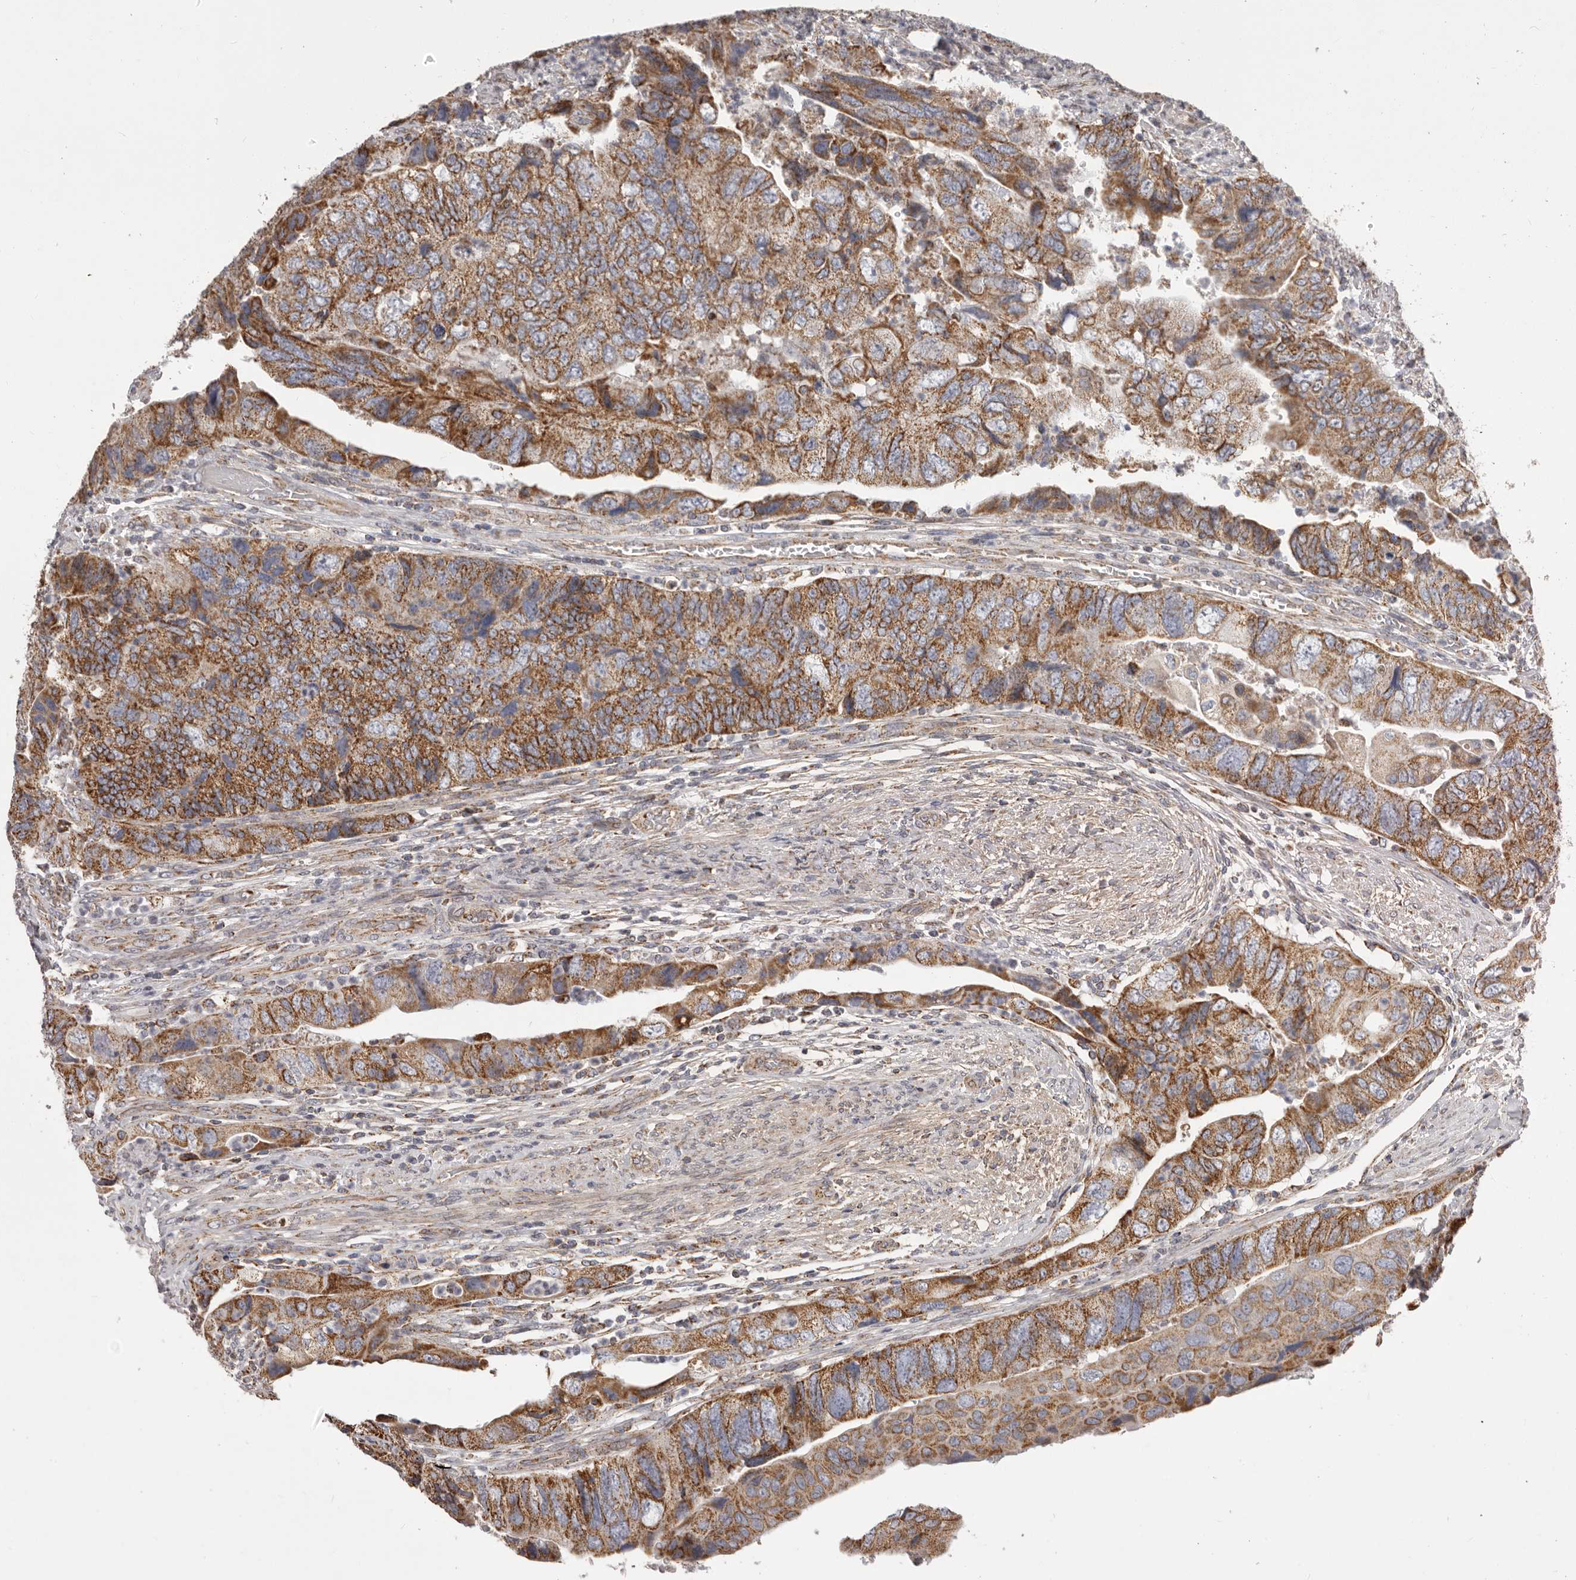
{"staining": {"intensity": "strong", "quantity": ">75%", "location": "cytoplasmic/membranous"}, "tissue": "colorectal cancer", "cell_type": "Tumor cells", "image_type": "cancer", "snomed": [{"axis": "morphology", "description": "Adenocarcinoma, NOS"}, {"axis": "topography", "description": "Rectum"}], "caption": "Colorectal cancer (adenocarcinoma) stained with DAB (3,3'-diaminobenzidine) immunohistochemistry demonstrates high levels of strong cytoplasmic/membranous positivity in about >75% of tumor cells.", "gene": "CHRM2", "patient": {"sex": "male", "age": 63}}